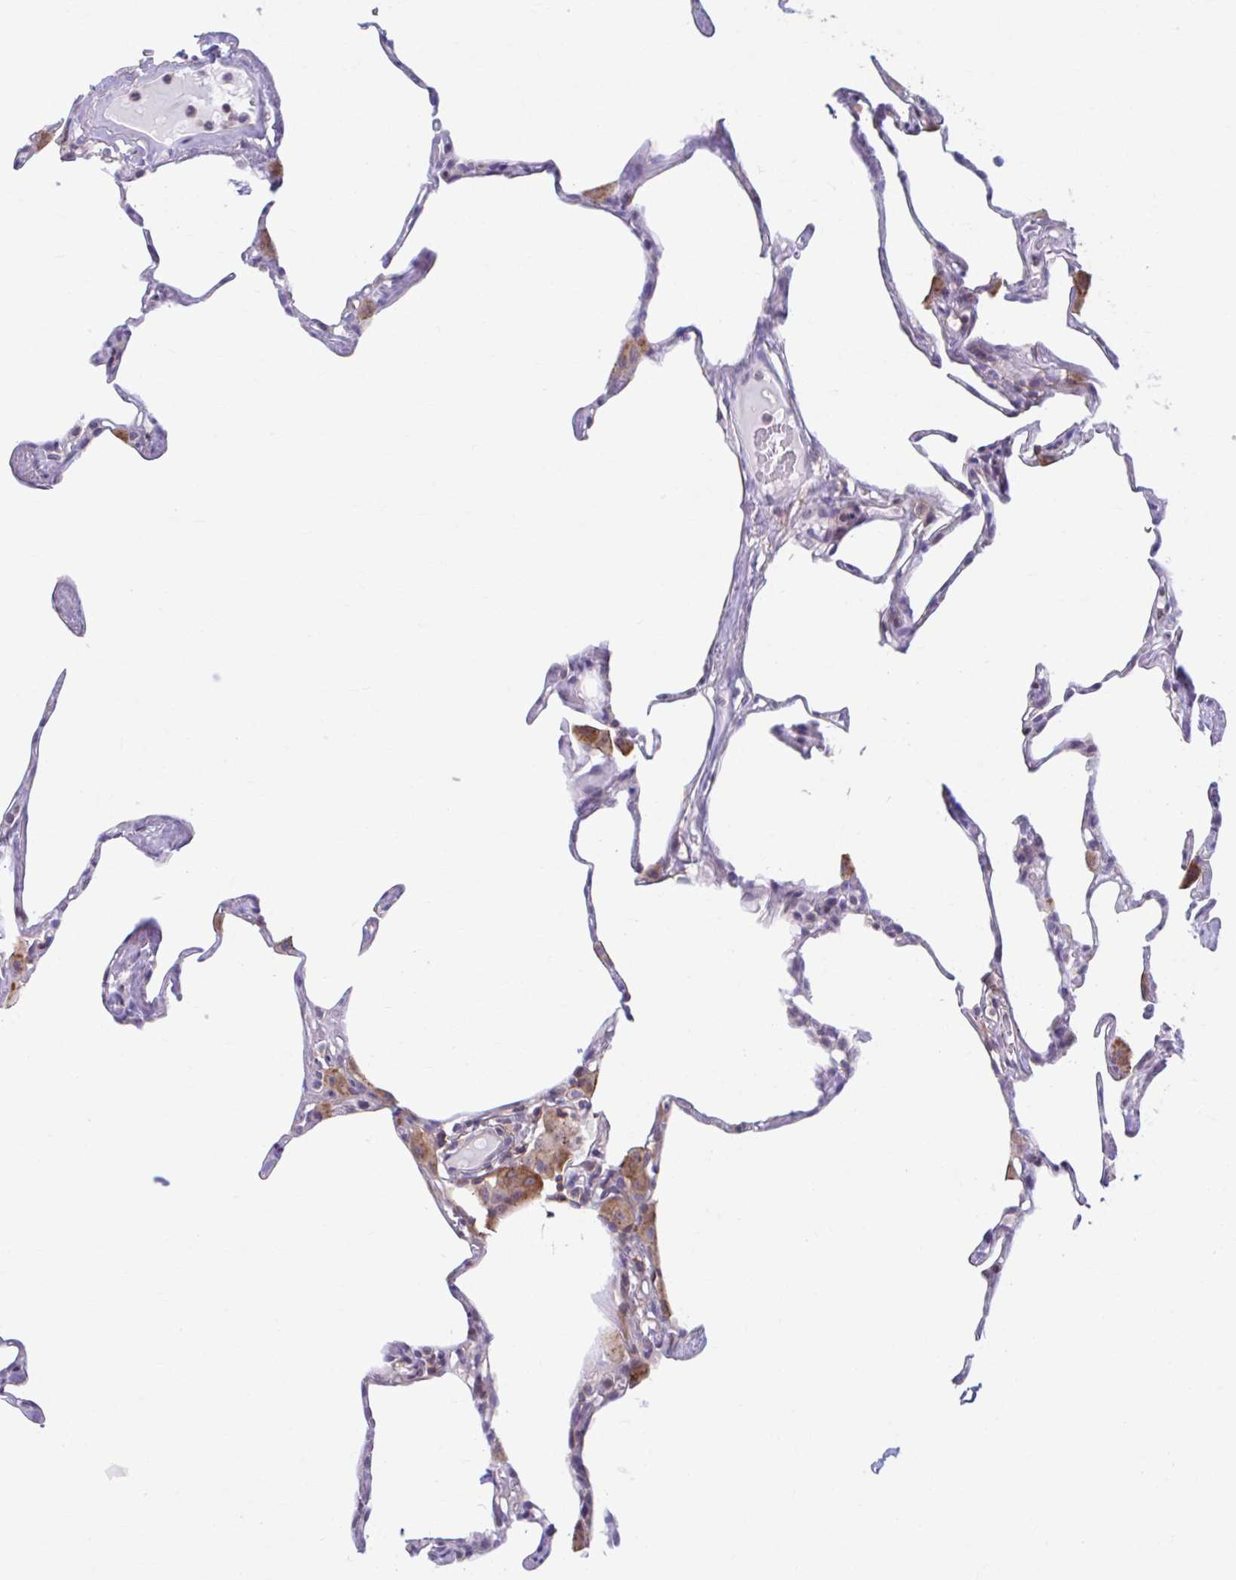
{"staining": {"intensity": "moderate", "quantity": "<25%", "location": "cytoplasmic/membranous"}, "tissue": "lung", "cell_type": "Alveolar cells", "image_type": "normal", "snomed": [{"axis": "morphology", "description": "Normal tissue, NOS"}, {"axis": "topography", "description": "Lung"}], "caption": "Immunohistochemistry (IHC) histopathology image of benign human lung stained for a protein (brown), which displays low levels of moderate cytoplasmic/membranous staining in about <25% of alveolar cells.", "gene": "ADAT3", "patient": {"sex": "male", "age": 65}}